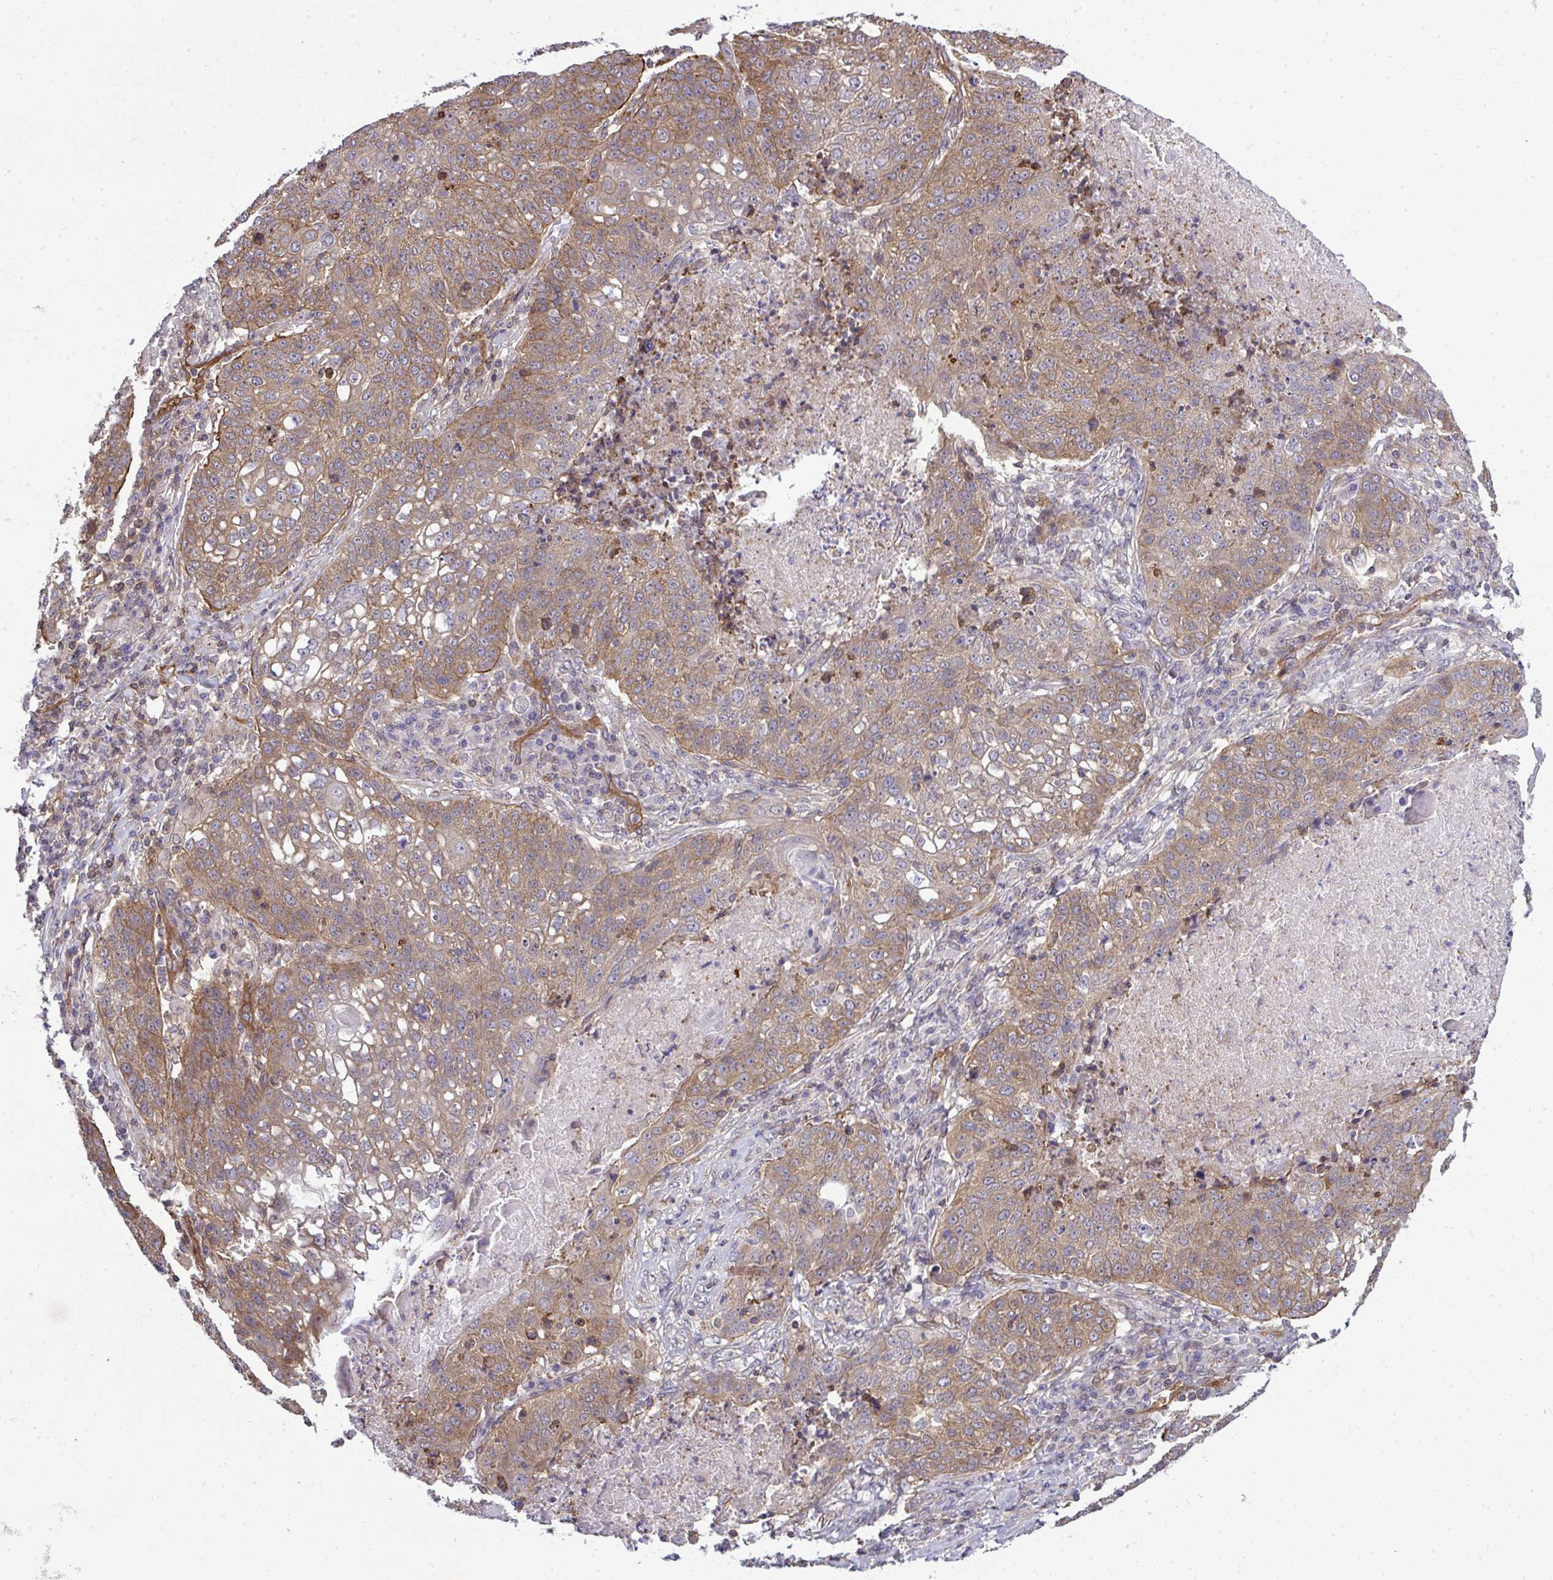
{"staining": {"intensity": "moderate", "quantity": "25%-75%", "location": "cytoplasmic/membranous"}, "tissue": "lung cancer", "cell_type": "Tumor cells", "image_type": "cancer", "snomed": [{"axis": "morphology", "description": "Squamous cell carcinoma, NOS"}, {"axis": "topography", "description": "Lung"}], "caption": "Immunohistochemistry (IHC) (DAB) staining of human squamous cell carcinoma (lung) displays moderate cytoplasmic/membranous protein positivity in about 25%-75% of tumor cells.", "gene": "FUT10", "patient": {"sex": "male", "age": 63}}